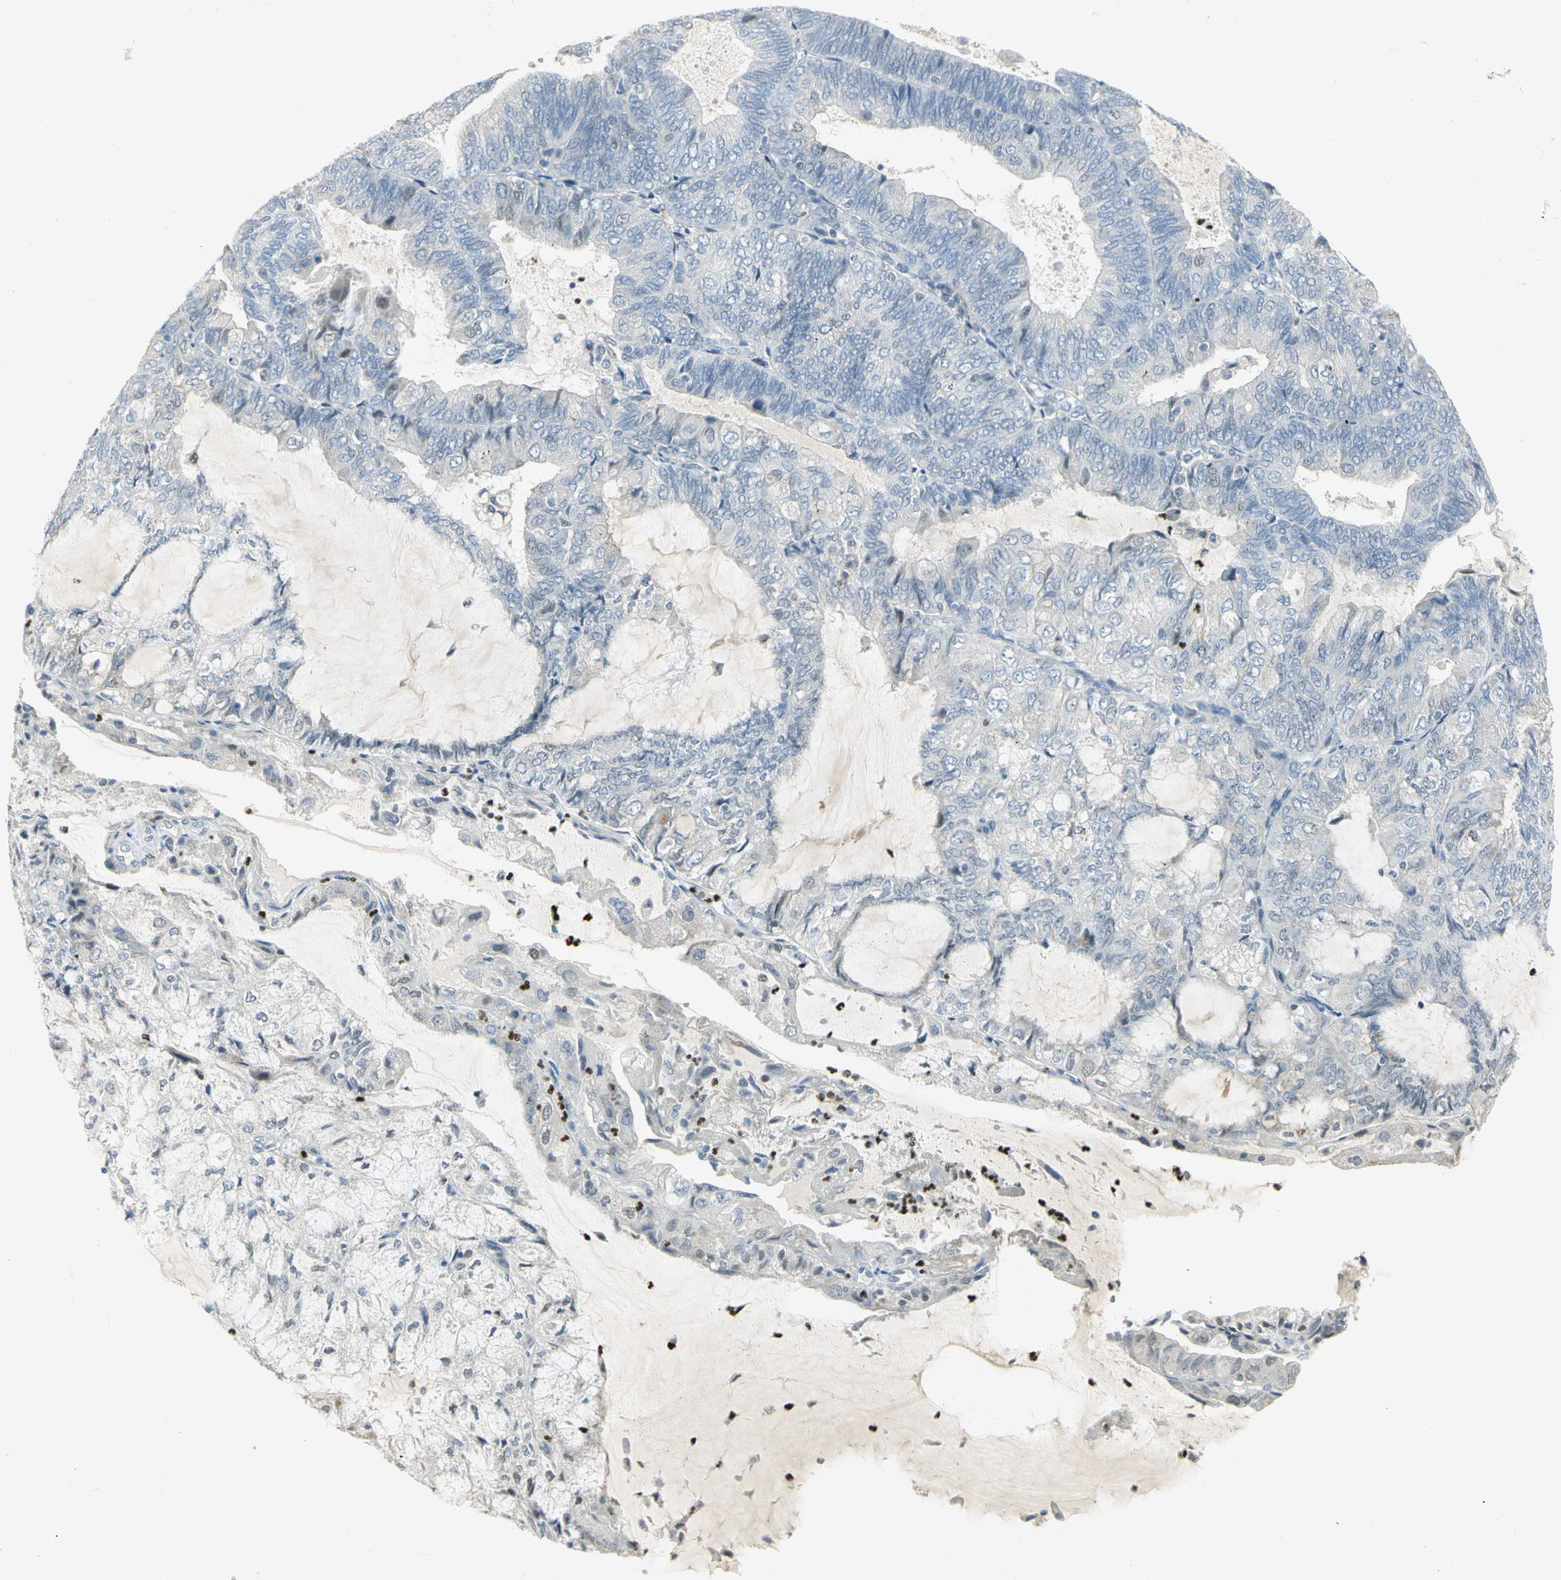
{"staining": {"intensity": "negative", "quantity": "none", "location": "none"}, "tissue": "endometrial cancer", "cell_type": "Tumor cells", "image_type": "cancer", "snomed": [{"axis": "morphology", "description": "Adenocarcinoma, NOS"}, {"axis": "topography", "description": "Endometrium"}], "caption": "High power microscopy photomicrograph of an IHC photomicrograph of adenocarcinoma (endometrial), revealing no significant positivity in tumor cells.", "gene": "BCL6", "patient": {"sex": "female", "age": 81}}